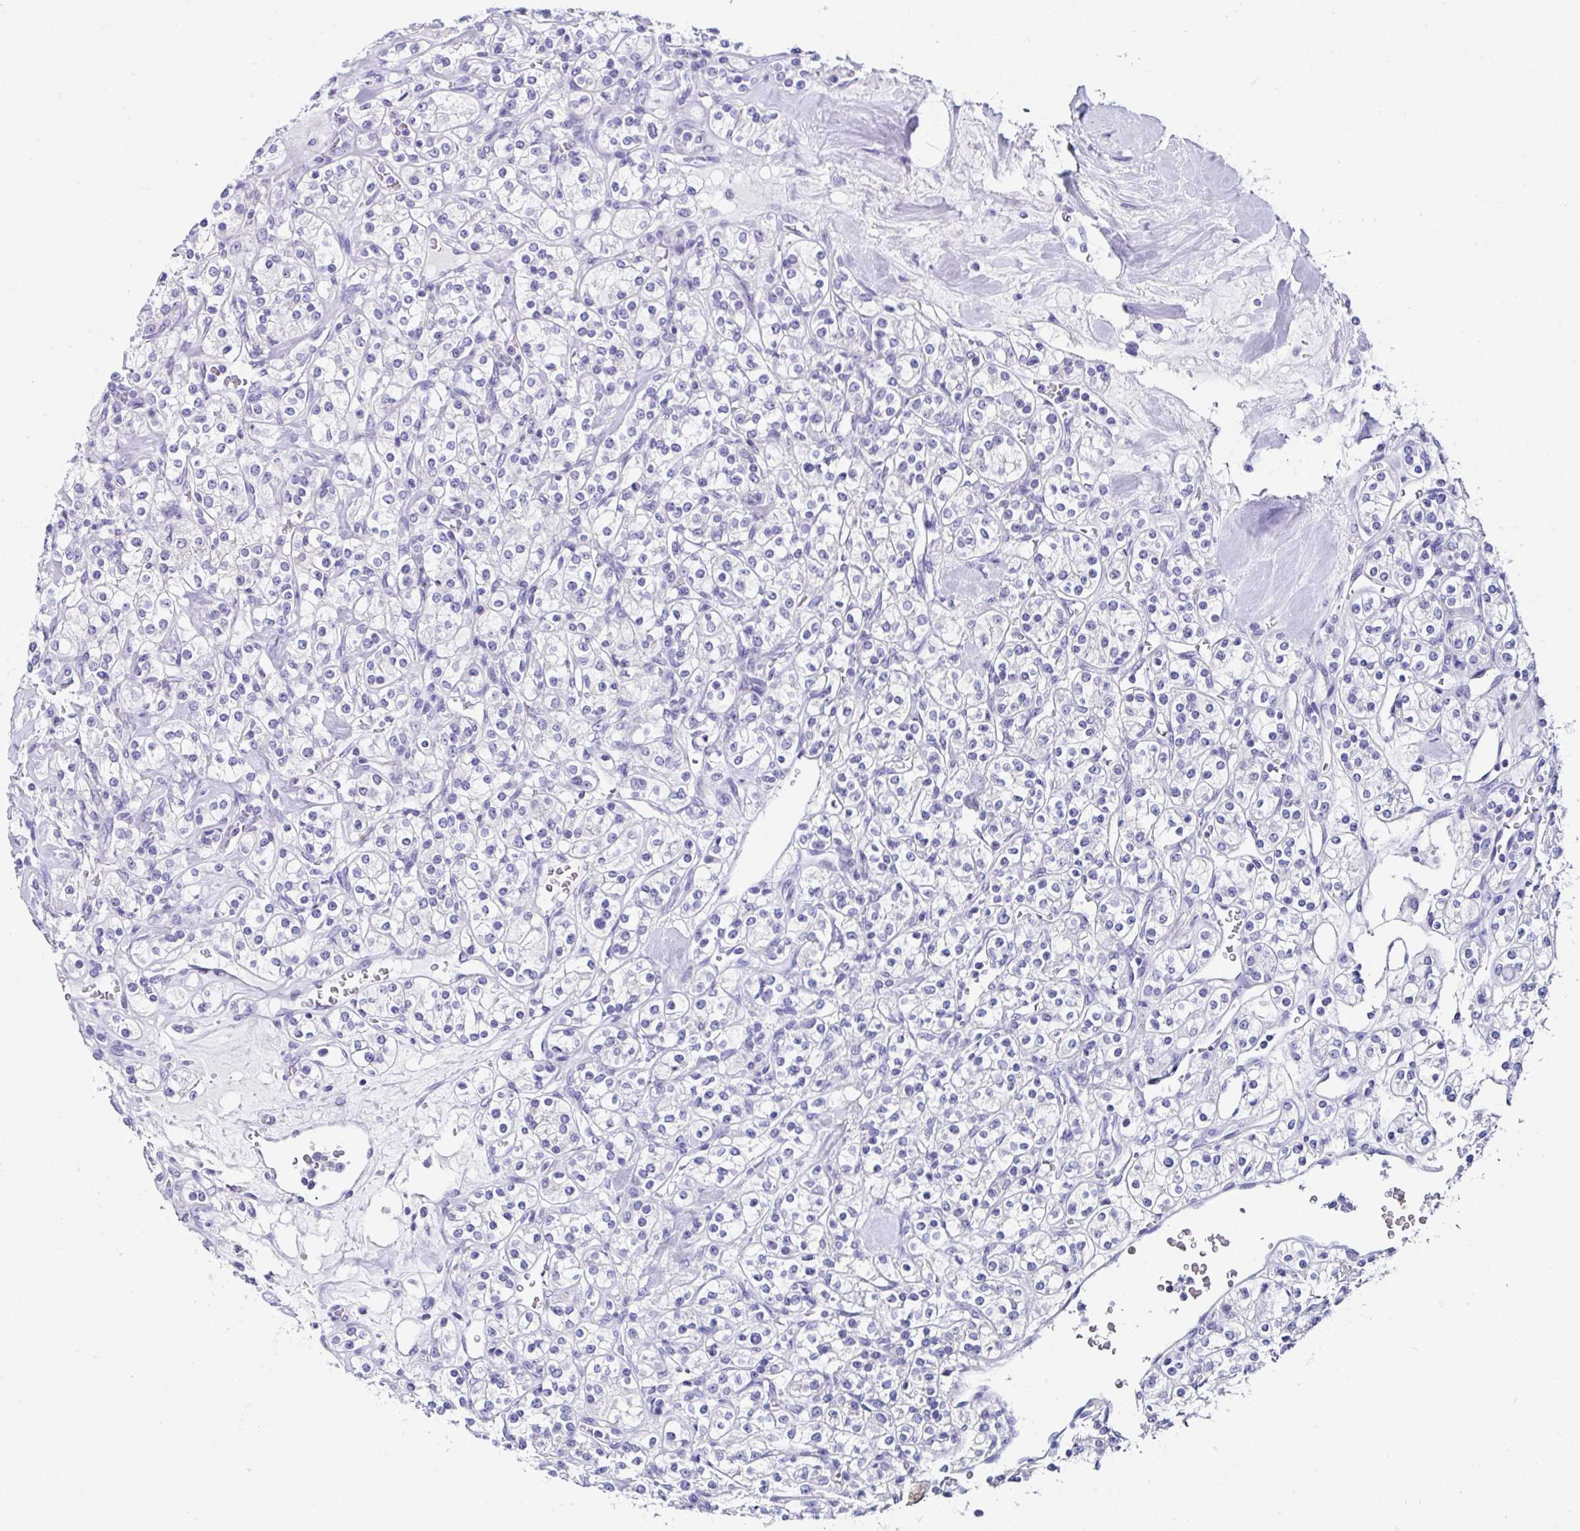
{"staining": {"intensity": "negative", "quantity": "none", "location": "none"}, "tissue": "renal cancer", "cell_type": "Tumor cells", "image_type": "cancer", "snomed": [{"axis": "morphology", "description": "Adenocarcinoma, NOS"}, {"axis": "topography", "description": "Kidney"}], "caption": "An immunohistochemistry (IHC) image of renal cancer is shown. There is no staining in tumor cells of renal cancer.", "gene": "UGT3A1", "patient": {"sex": "male", "age": 77}}